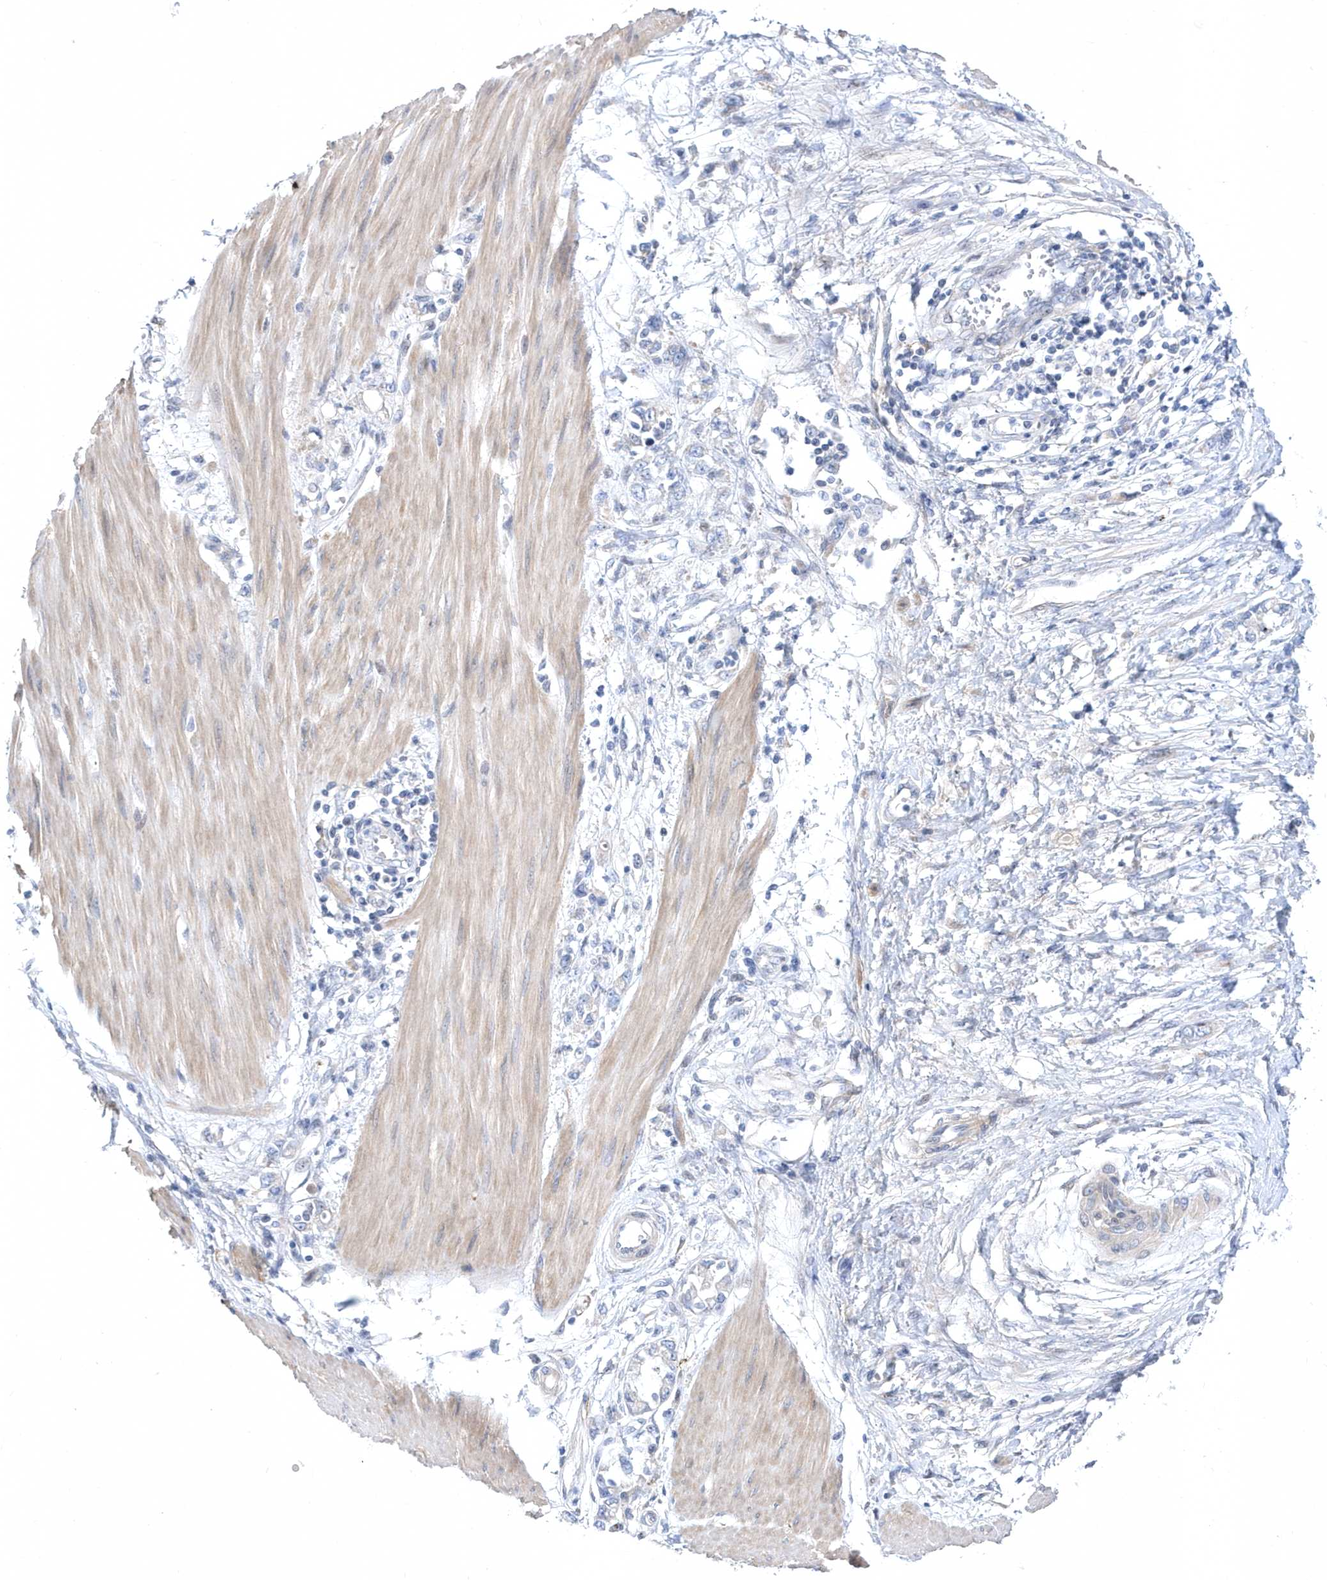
{"staining": {"intensity": "negative", "quantity": "none", "location": "none"}, "tissue": "stomach cancer", "cell_type": "Tumor cells", "image_type": "cancer", "snomed": [{"axis": "morphology", "description": "Adenocarcinoma, NOS"}, {"axis": "topography", "description": "Stomach"}], "caption": "Immunohistochemistry (IHC) photomicrograph of neoplastic tissue: human stomach cancer stained with DAB reveals no significant protein expression in tumor cells.", "gene": "LONRF2", "patient": {"sex": "female", "age": 76}}